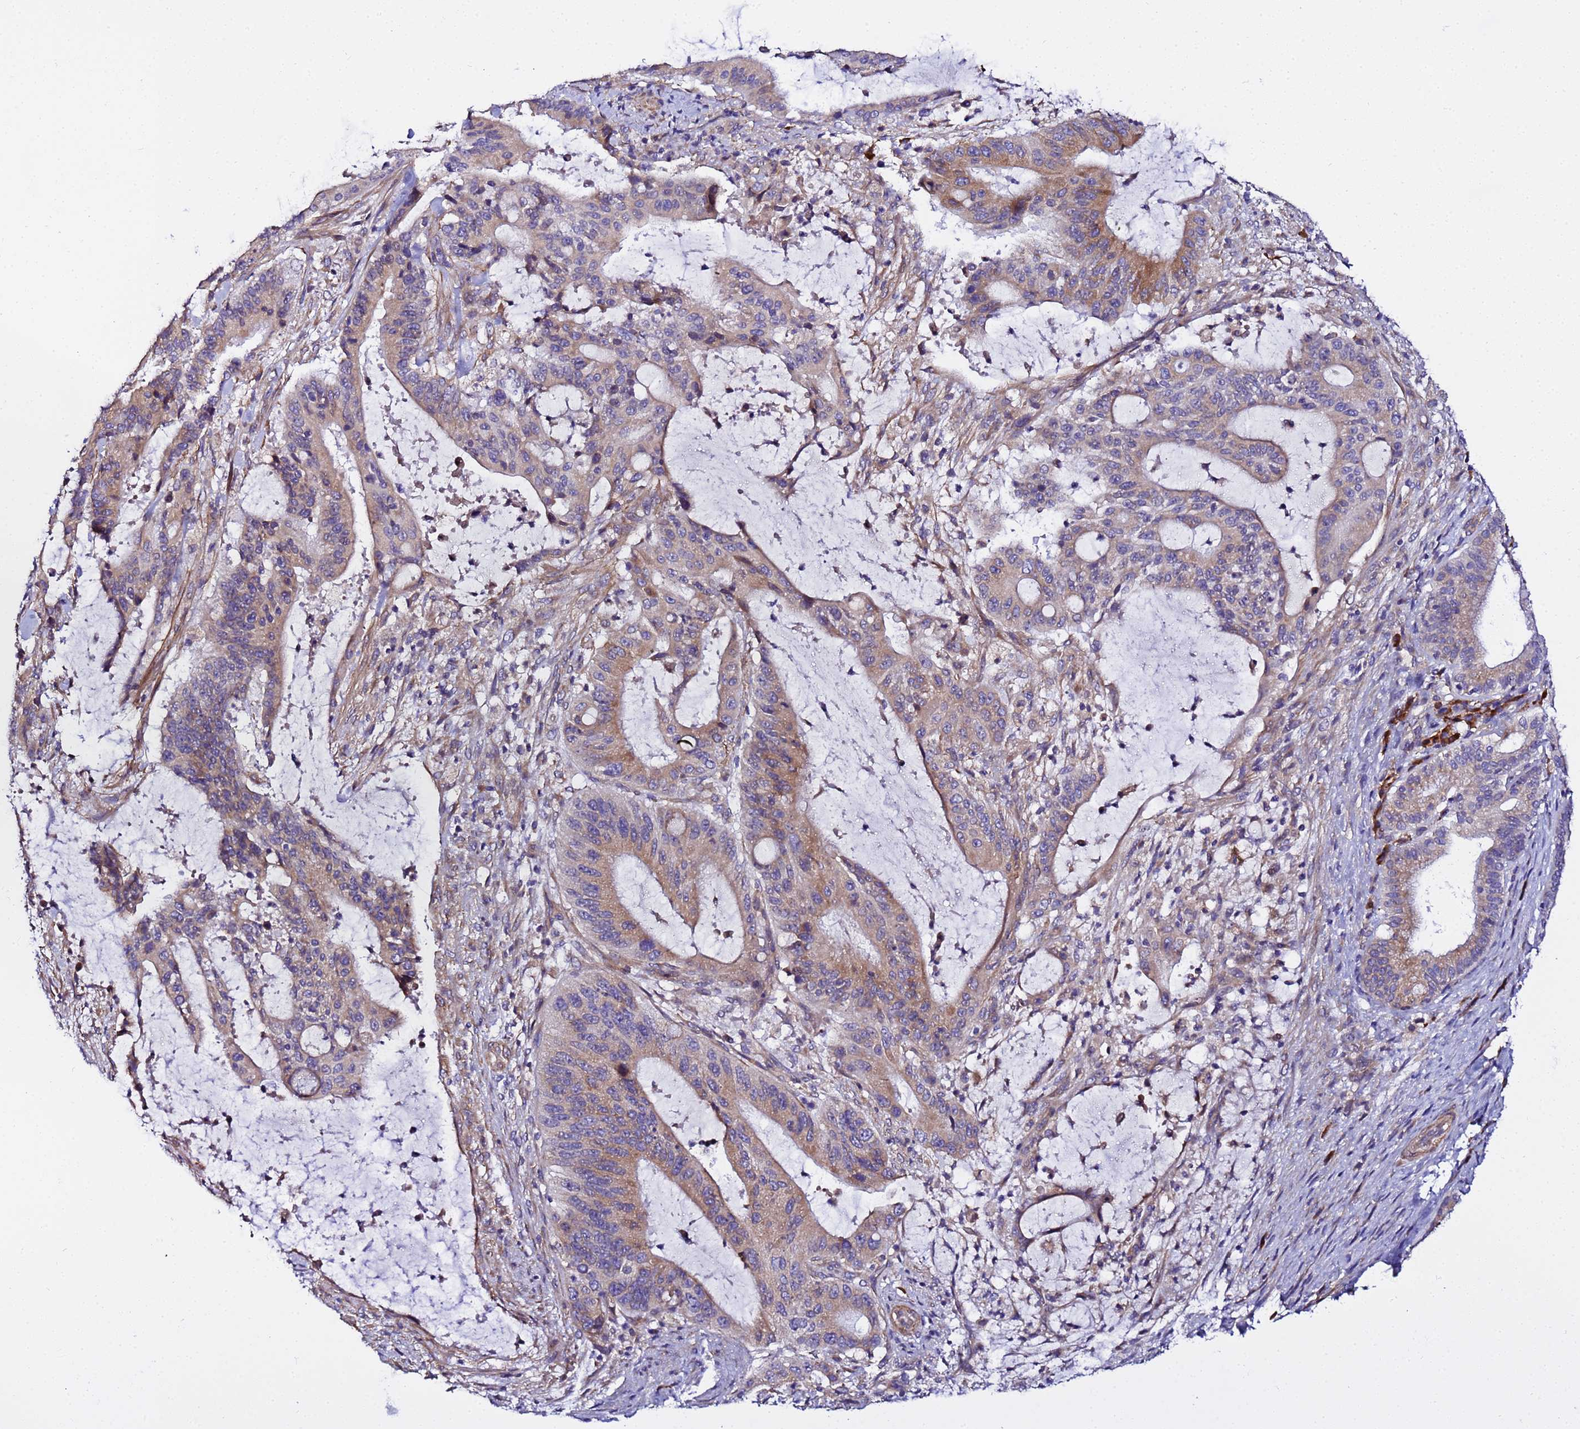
{"staining": {"intensity": "moderate", "quantity": ">75%", "location": "cytoplasmic/membranous"}, "tissue": "liver cancer", "cell_type": "Tumor cells", "image_type": "cancer", "snomed": [{"axis": "morphology", "description": "Normal tissue, NOS"}, {"axis": "morphology", "description": "Cholangiocarcinoma"}, {"axis": "topography", "description": "Liver"}, {"axis": "topography", "description": "Peripheral nerve tissue"}], "caption": "Immunohistochemical staining of human cholangiocarcinoma (liver) shows medium levels of moderate cytoplasmic/membranous positivity in approximately >75% of tumor cells.", "gene": "JRKL", "patient": {"sex": "female", "age": 73}}